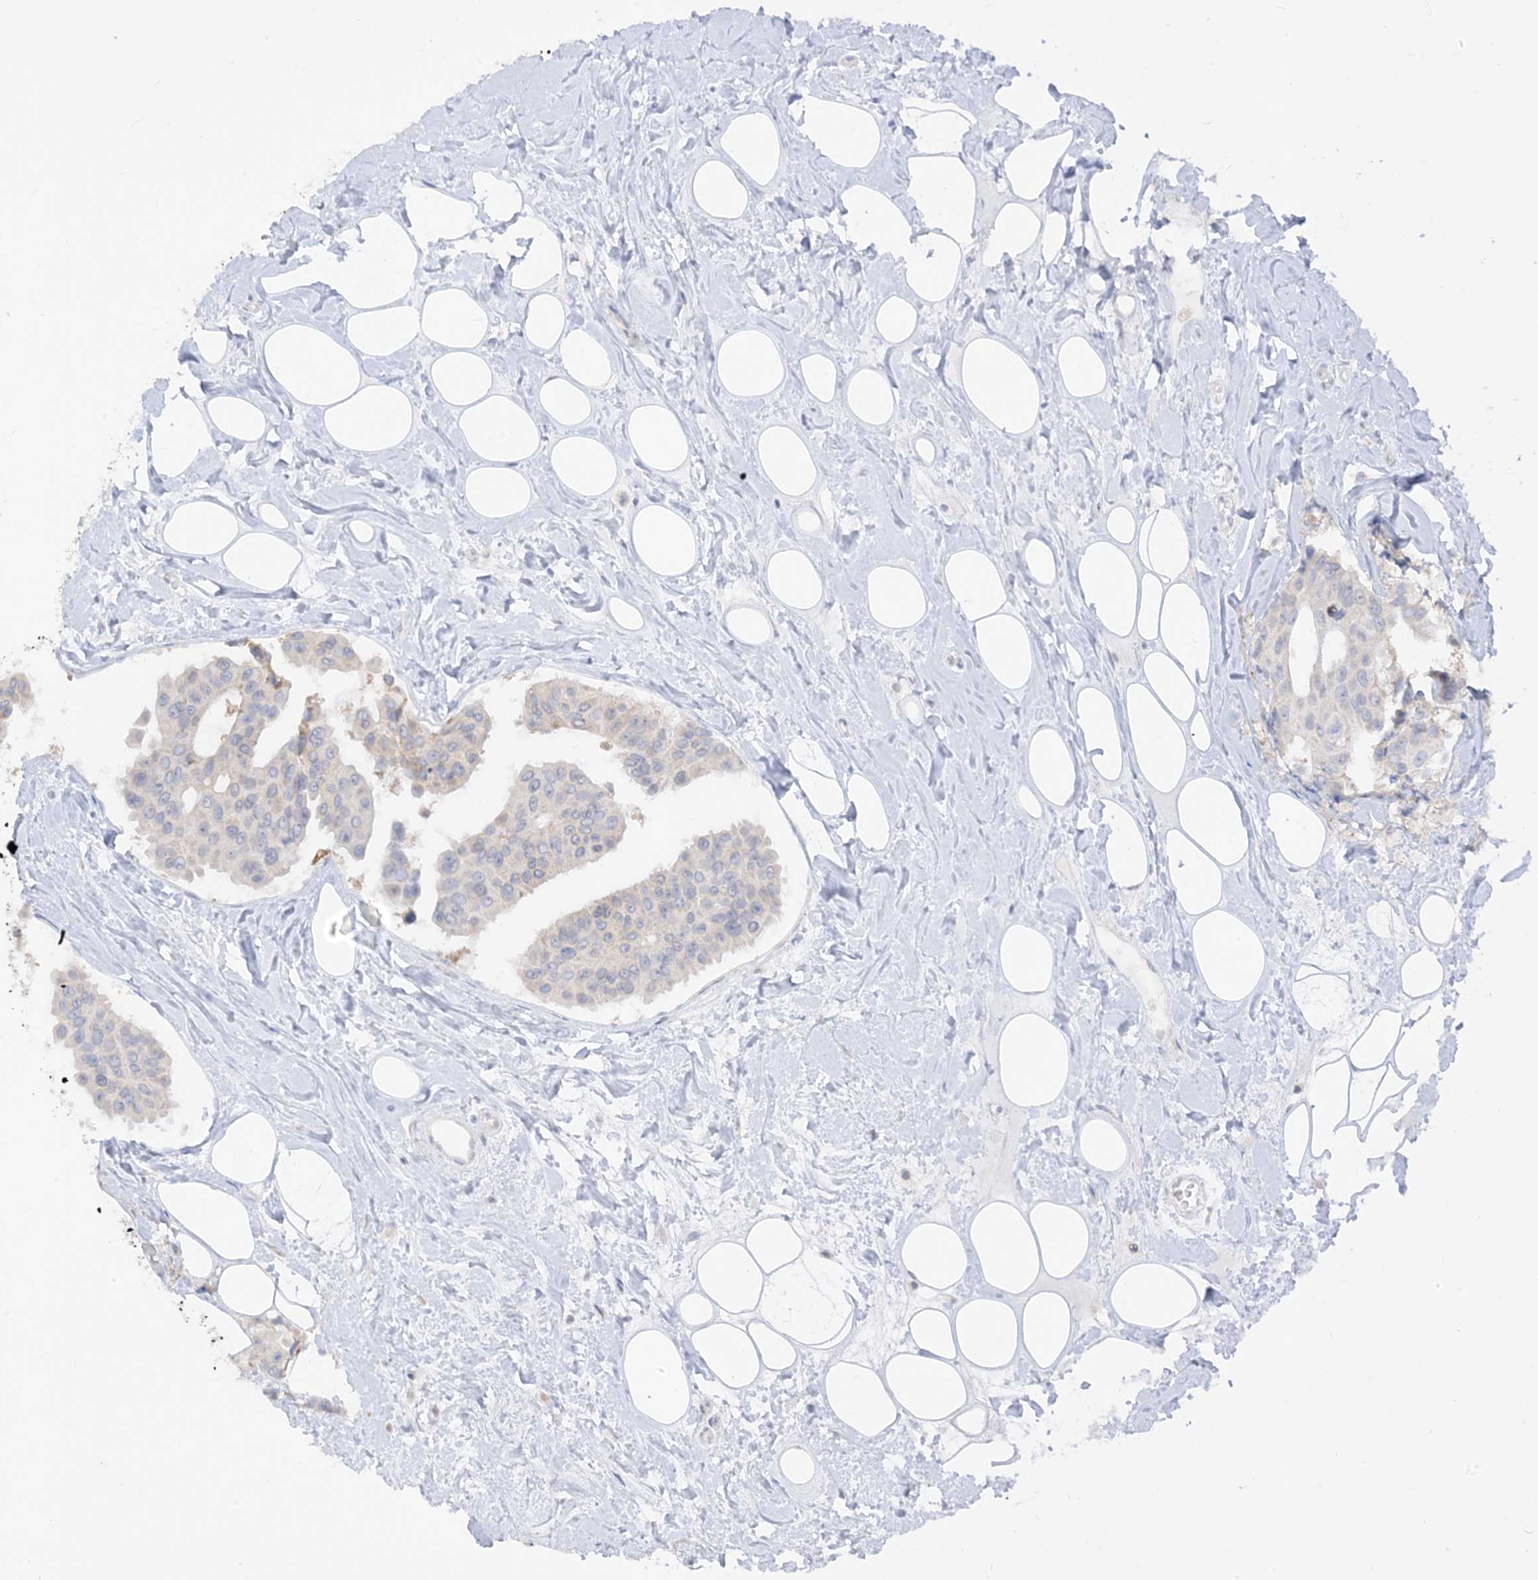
{"staining": {"intensity": "negative", "quantity": "none", "location": "none"}, "tissue": "breast cancer", "cell_type": "Tumor cells", "image_type": "cancer", "snomed": [{"axis": "morphology", "description": "Normal tissue, NOS"}, {"axis": "morphology", "description": "Duct carcinoma"}, {"axis": "topography", "description": "Breast"}], "caption": "A micrograph of breast infiltrating ductal carcinoma stained for a protein displays no brown staining in tumor cells. Brightfield microscopy of IHC stained with DAB (3,3'-diaminobenzidine) (brown) and hematoxylin (blue), captured at high magnification.", "gene": "LOXL3", "patient": {"sex": "female", "age": 39}}